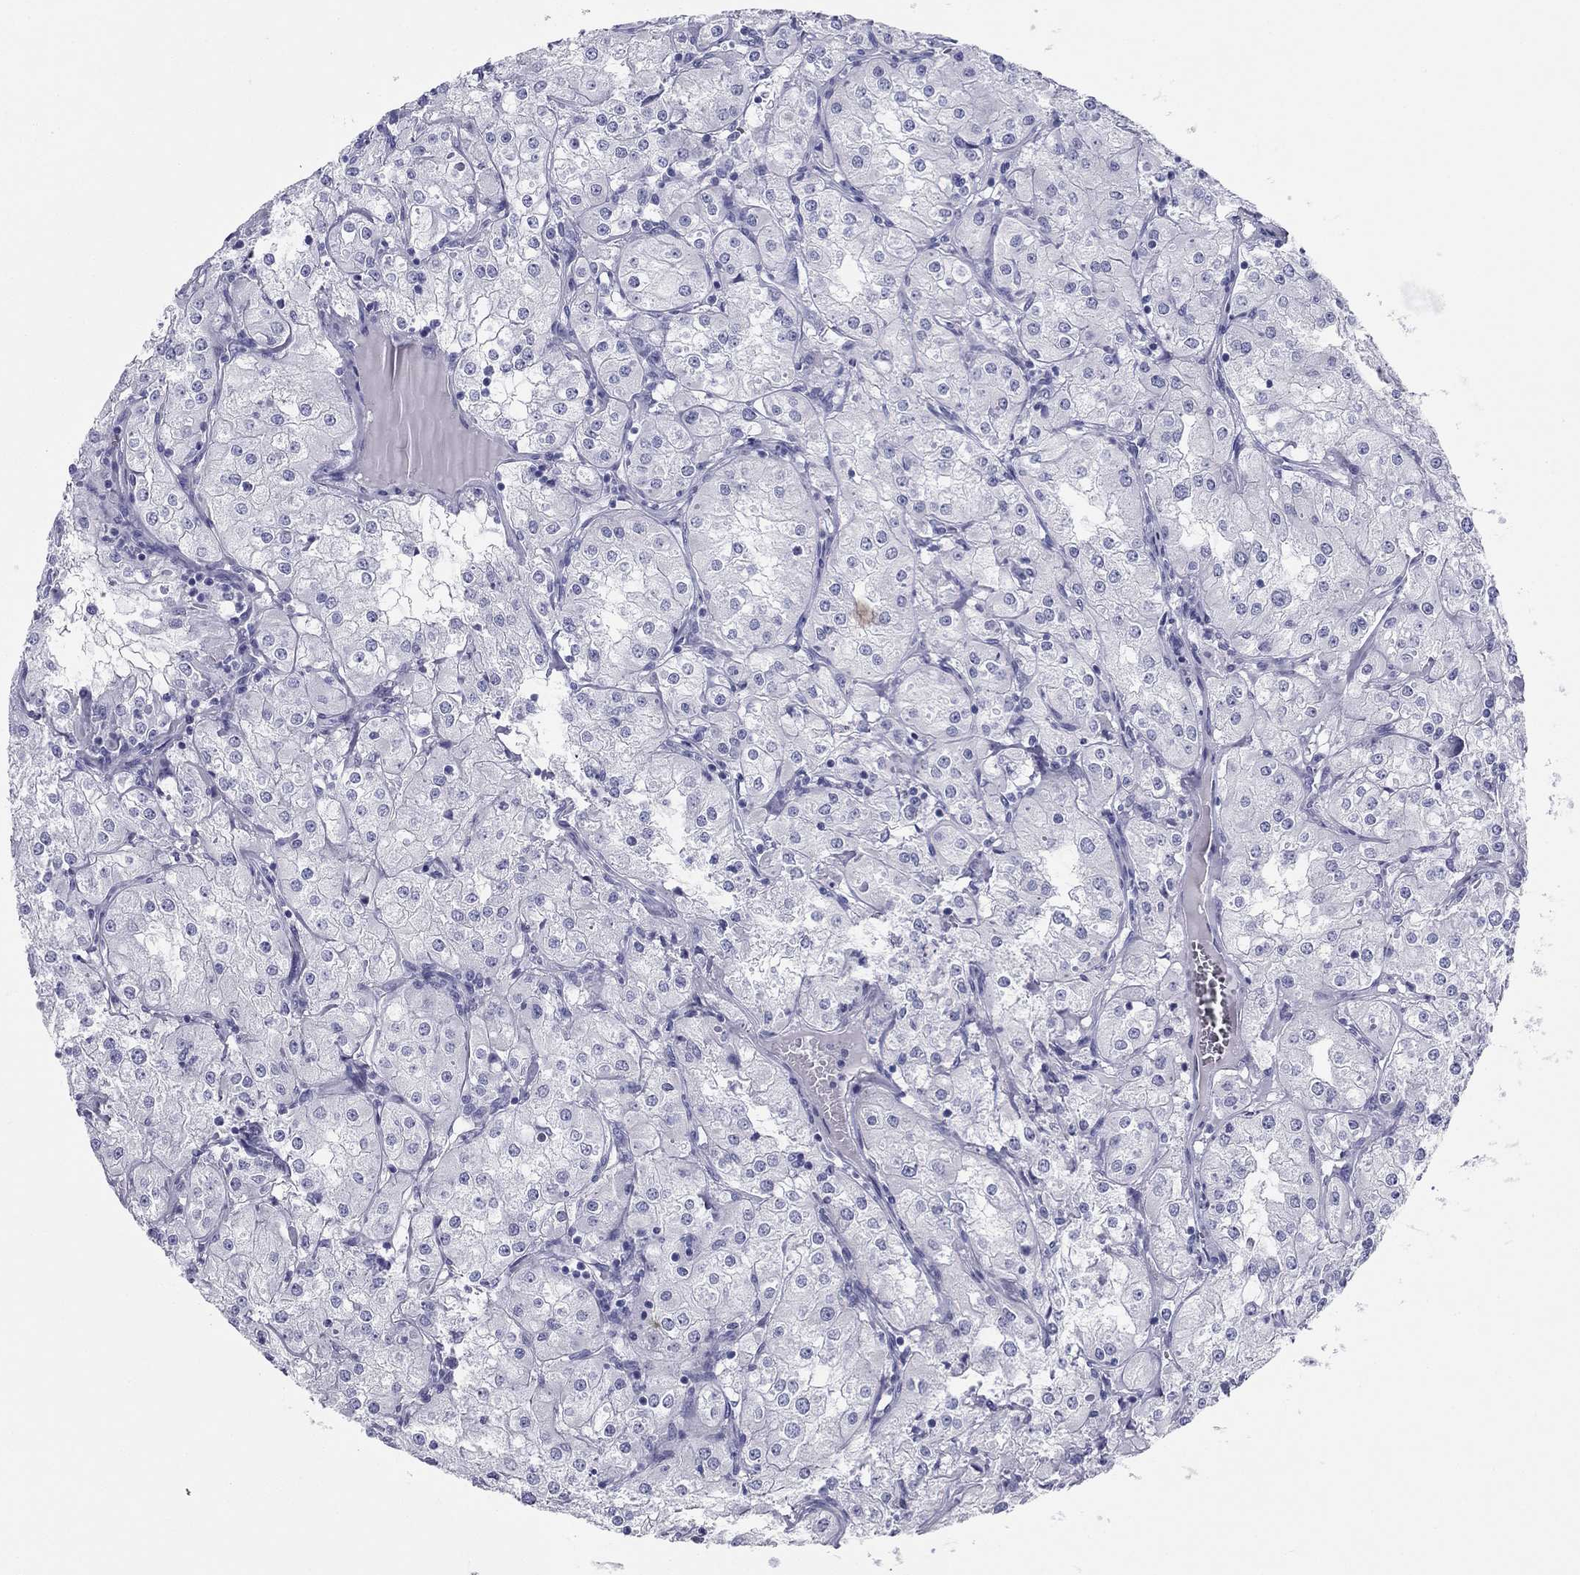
{"staining": {"intensity": "negative", "quantity": "none", "location": "none"}, "tissue": "renal cancer", "cell_type": "Tumor cells", "image_type": "cancer", "snomed": [{"axis": "morphology", "description": "Adenocarcinoma, NOS"}, {"axis": "topography", "description": "Kidney"}], "caption": "This is an IHC image of renal adenocarcinoma. There is no expression in tumor cells.", "gene": "ZP2", "patient": {"sex": "male", "age": 77}}